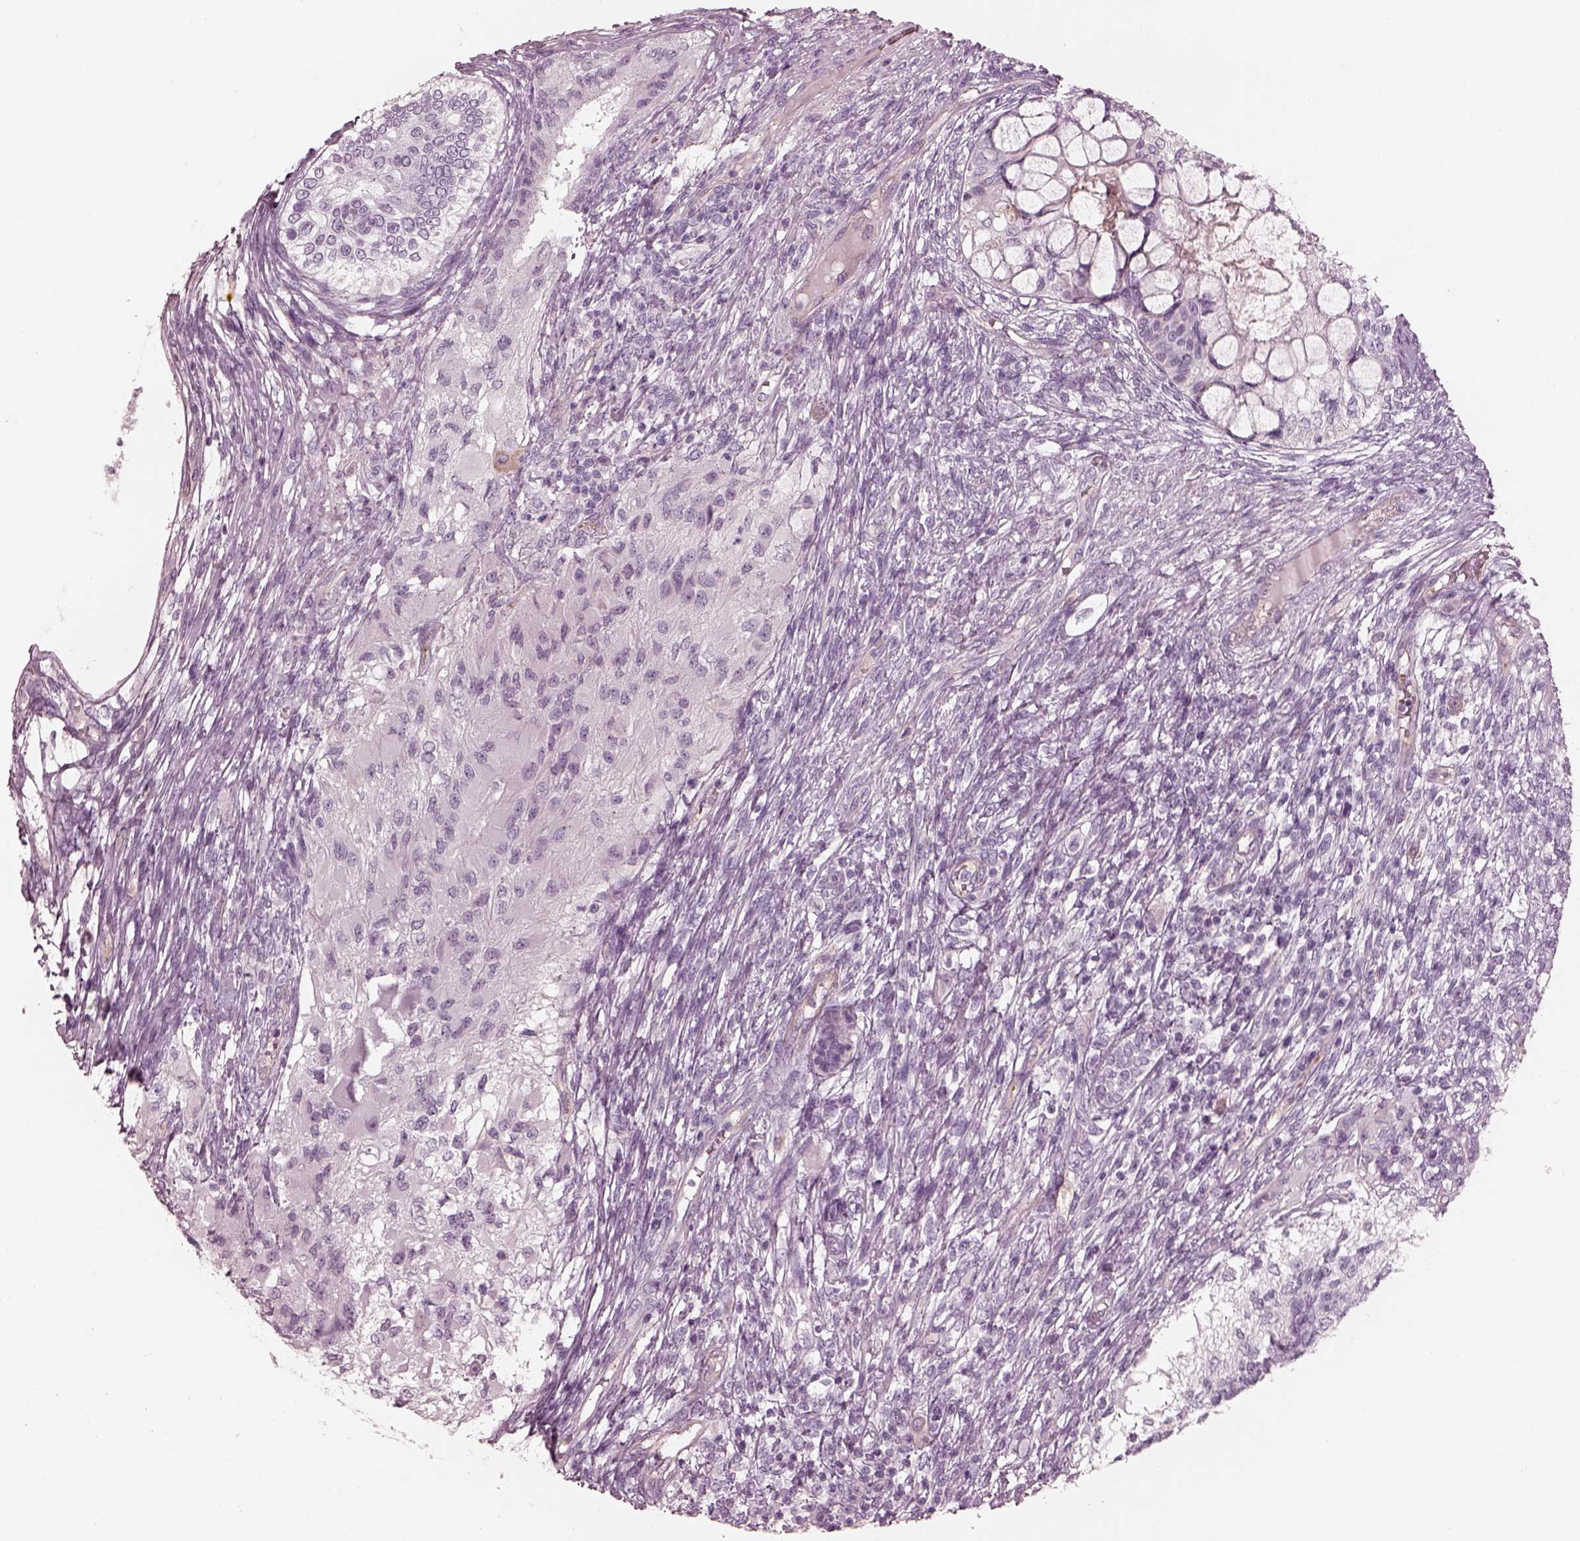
{"staining": {"intensity": "negative", "quantity": "none", "location": "none"}, "tissue": "testis cancer", "cell_type": "Tumor cells", "image_type": "cancer", "snomed": [{"axis": "morphology", "description": "Seminoma, NOS"}, {"axis": "morphology", "description": "Carcinoma, Embryonal, NOS"}, {"axis": "topography", "description": "Testis"}], "caption": "DAB immunohistochemical staining of human testis cancer demonstrates no significant staining in tumor cells.", "gene": "EIF4E1B", "patient": {"sex": "male", "age": 41}}